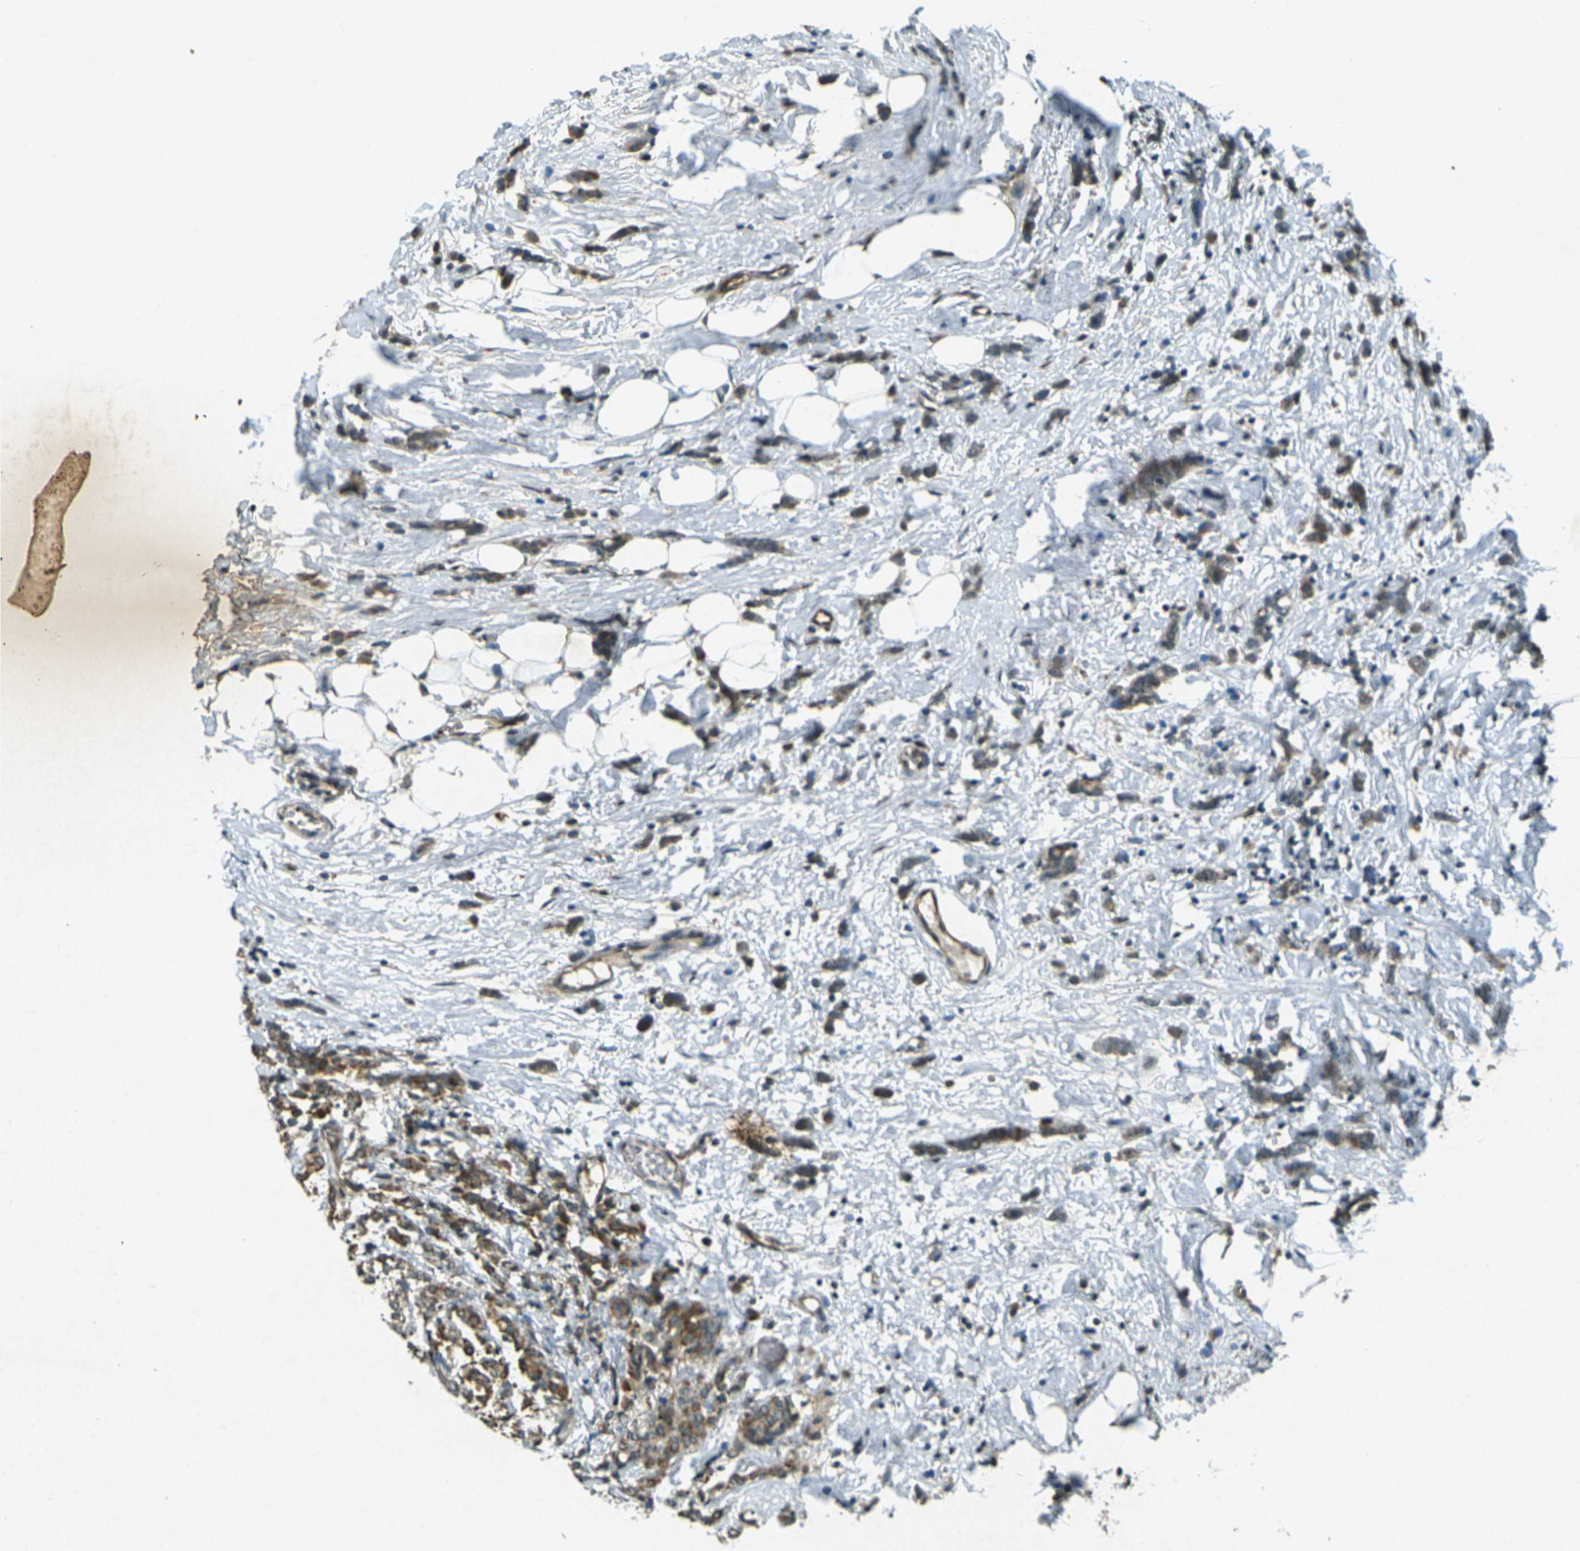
{"staining": {"intensity": "moderate", "quantity": ">75%", "location": "cytoplasmic/membranous"}, "tissue": "breast cancer", "cell_type": "Tumor cells", "image_type": "cancer", "snomed": [{"axis": "morphology", "description": "Lobular carcinoma"}, {"axis": "topography", "description": "Breast"}], "caption": "IHC image of human breast lobular carcinoma stained for a protein (brown), which shows medium levels of moderate cytoplasmic/membranous expression in approximately >75% of tumor cells.", "gene": "PDE2A", "patient": {"sex": "female", "age": 60}}